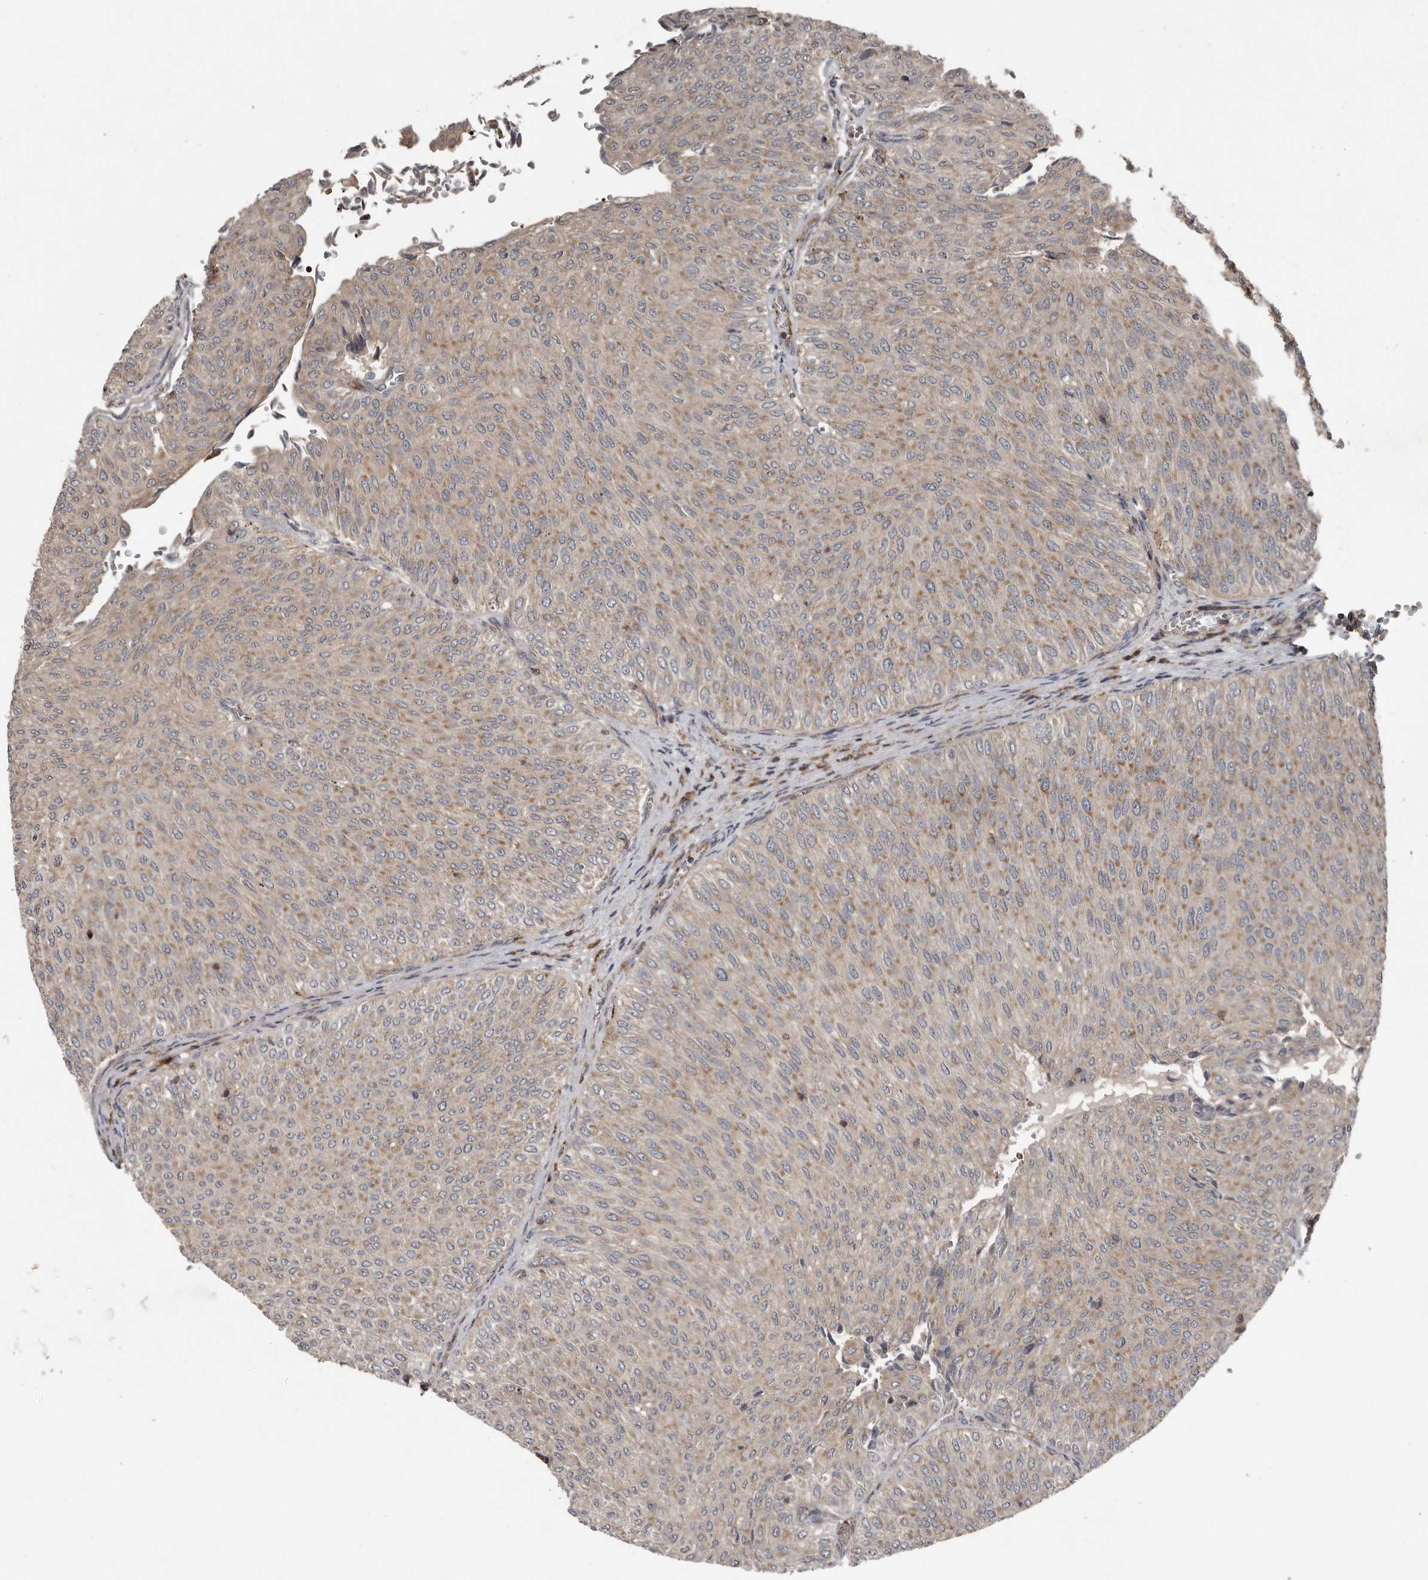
{"staining": {"intensity": "moderate", "quantity": "25%-75%", "location": "cytoplasmic/membranous"}, "tissue": "urothelial cancer", "cell_type": "Tumor cells", "image_type": "cancer", "snomed": [{"axis": "morphology", "description": "Urothelial carcinoma, Low grade"}, {"axis": "topography", "description": "Urinary bladder"}], "caption": "Tumor cells show medium levels of moderate cytoplasmic/membranous positivity in approximately 25%-75% of cells in low-grade urothelial carcinoma.", "gene": "FBXO31", "patient": {"sex": "male", "age": 78}}